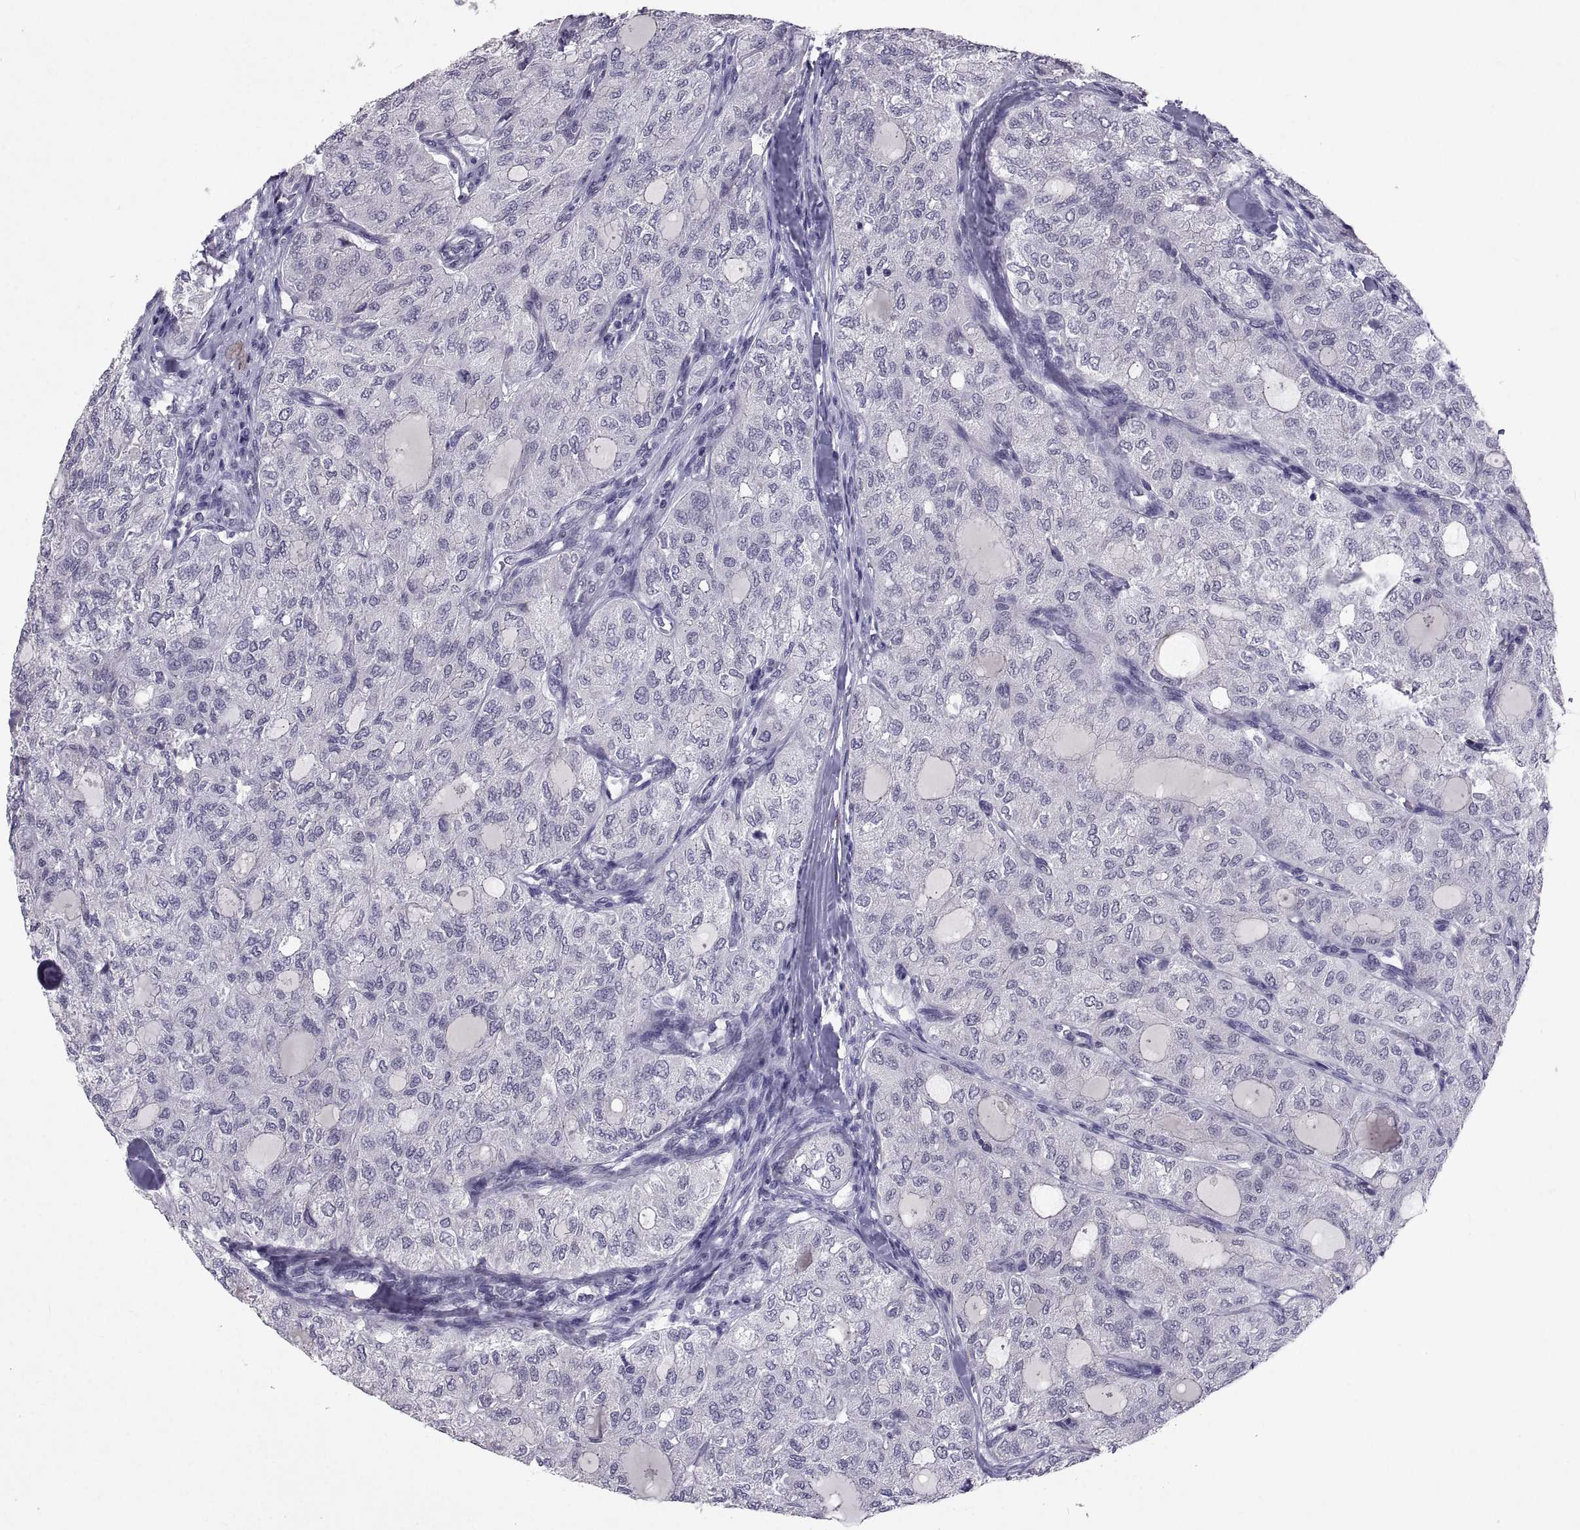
{"staining": {"intensity": "negative", "quantity": "none", "location": "none"}, "tissue": "thyroid cancer", "cell_type": "Tumor cells", "image_type": "cancer", "snomed": [{"axis": "morphology", "description": "Follicular adenoma carcinoma, NOS"}, {"axis": "topography", "description": "Thyroid gland"}], "caption": "Thyroid follicular adenoma carcinoma stained for a protein using immunohistochemistry displays no positivity tumor cells.", "gene": "SOX21", "patient": {"sex": "male", "age": 75}}